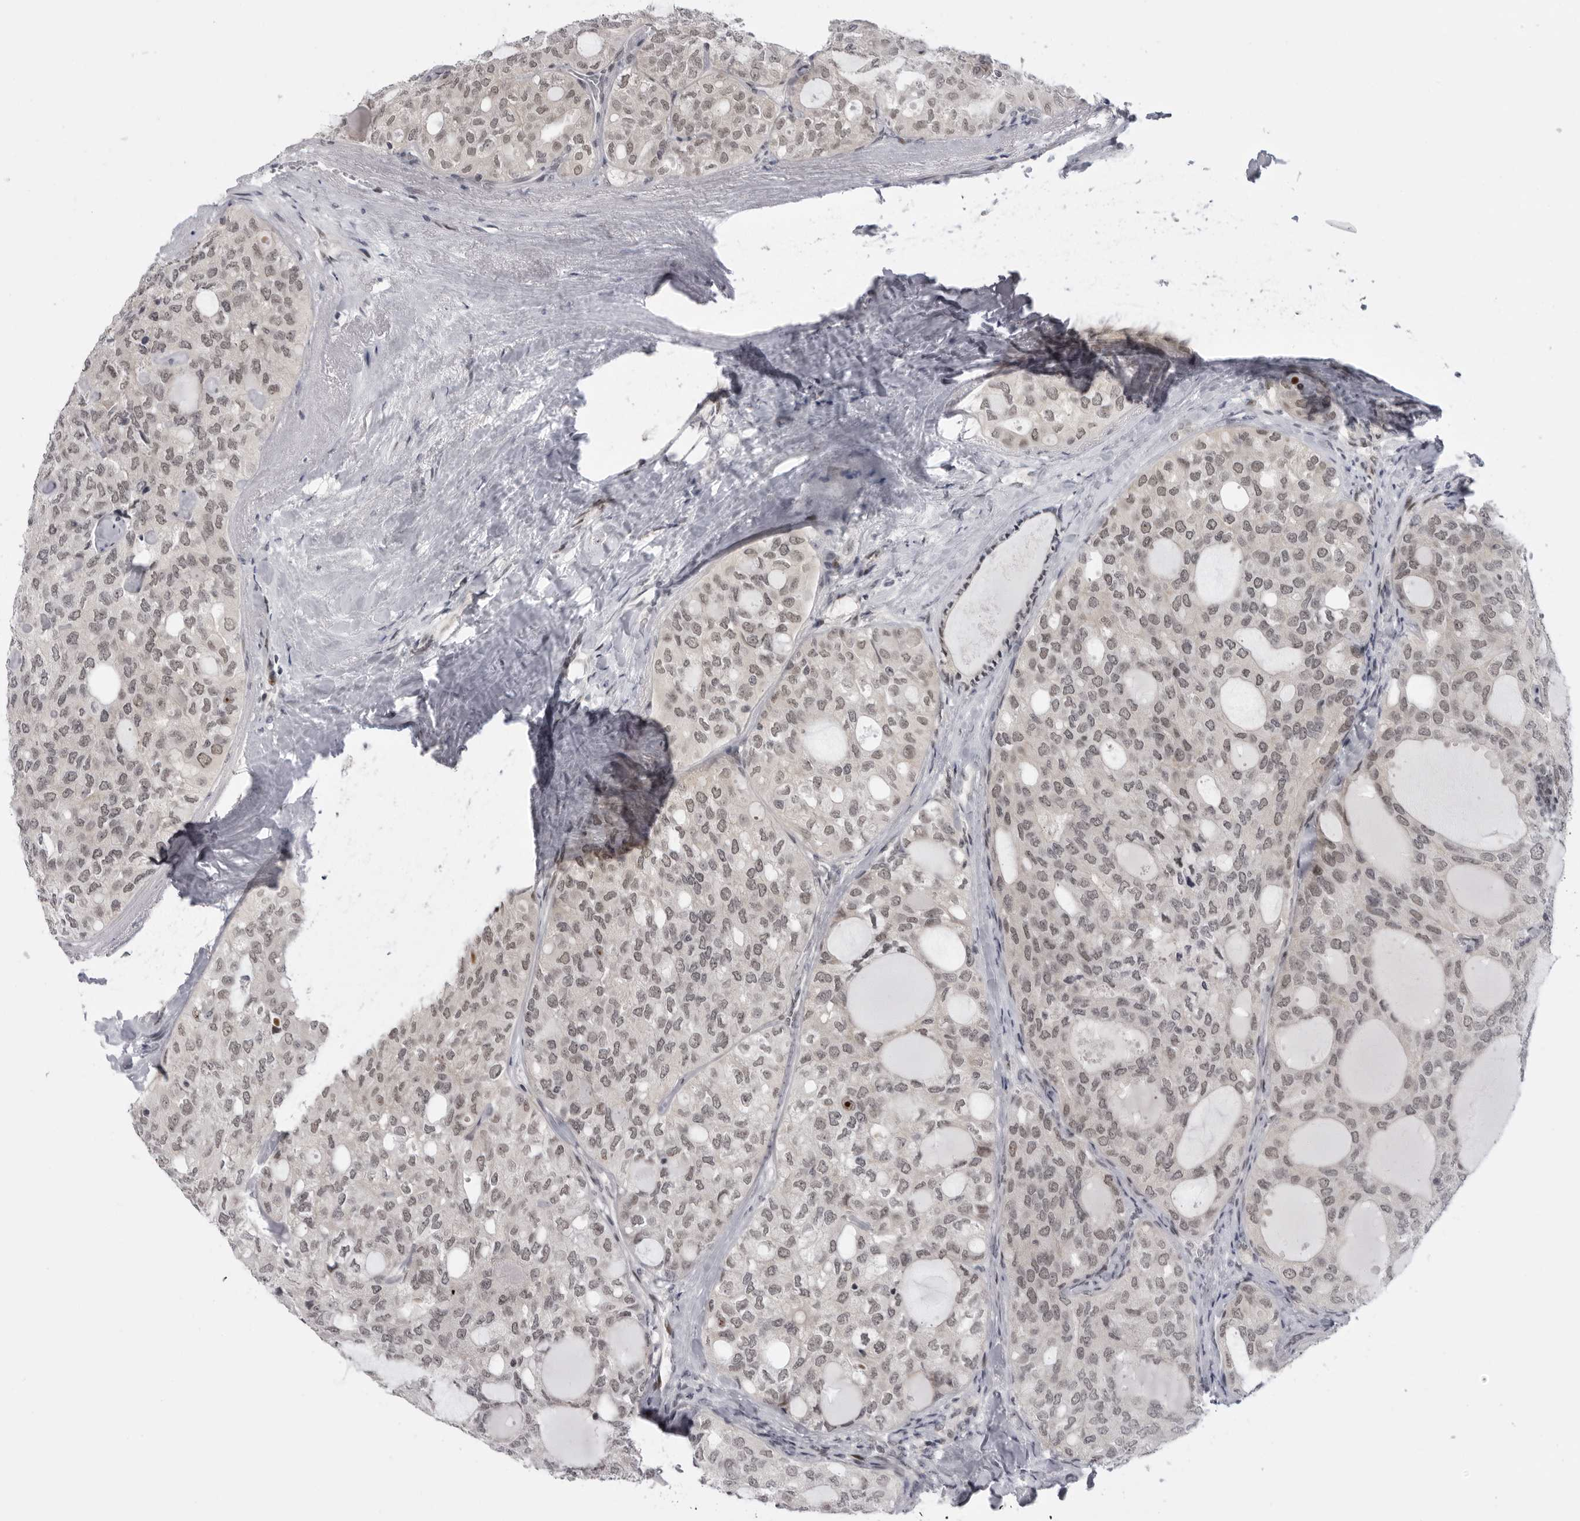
{"staining": {"intensity": "weak", "quantity": ">75%", "location": "nuclear"}, "tissue": "thyroid cancer", "cell_type": "Tumor cells", "image_type": "cancer", "snomed": [{"axis": "morphology", "description": "Follicular adenoma carcinoma, NOS"}, {"axis": "topography", "description": "Thyroid gland"}], "caption": "A brown stain highlights weak nuclear staining of a protein in thyroid cancer (follicular adenoma carcinoma) tumor cells.", "gene": "ALPK2", "patient": {"sex": "male", "age": 75}}